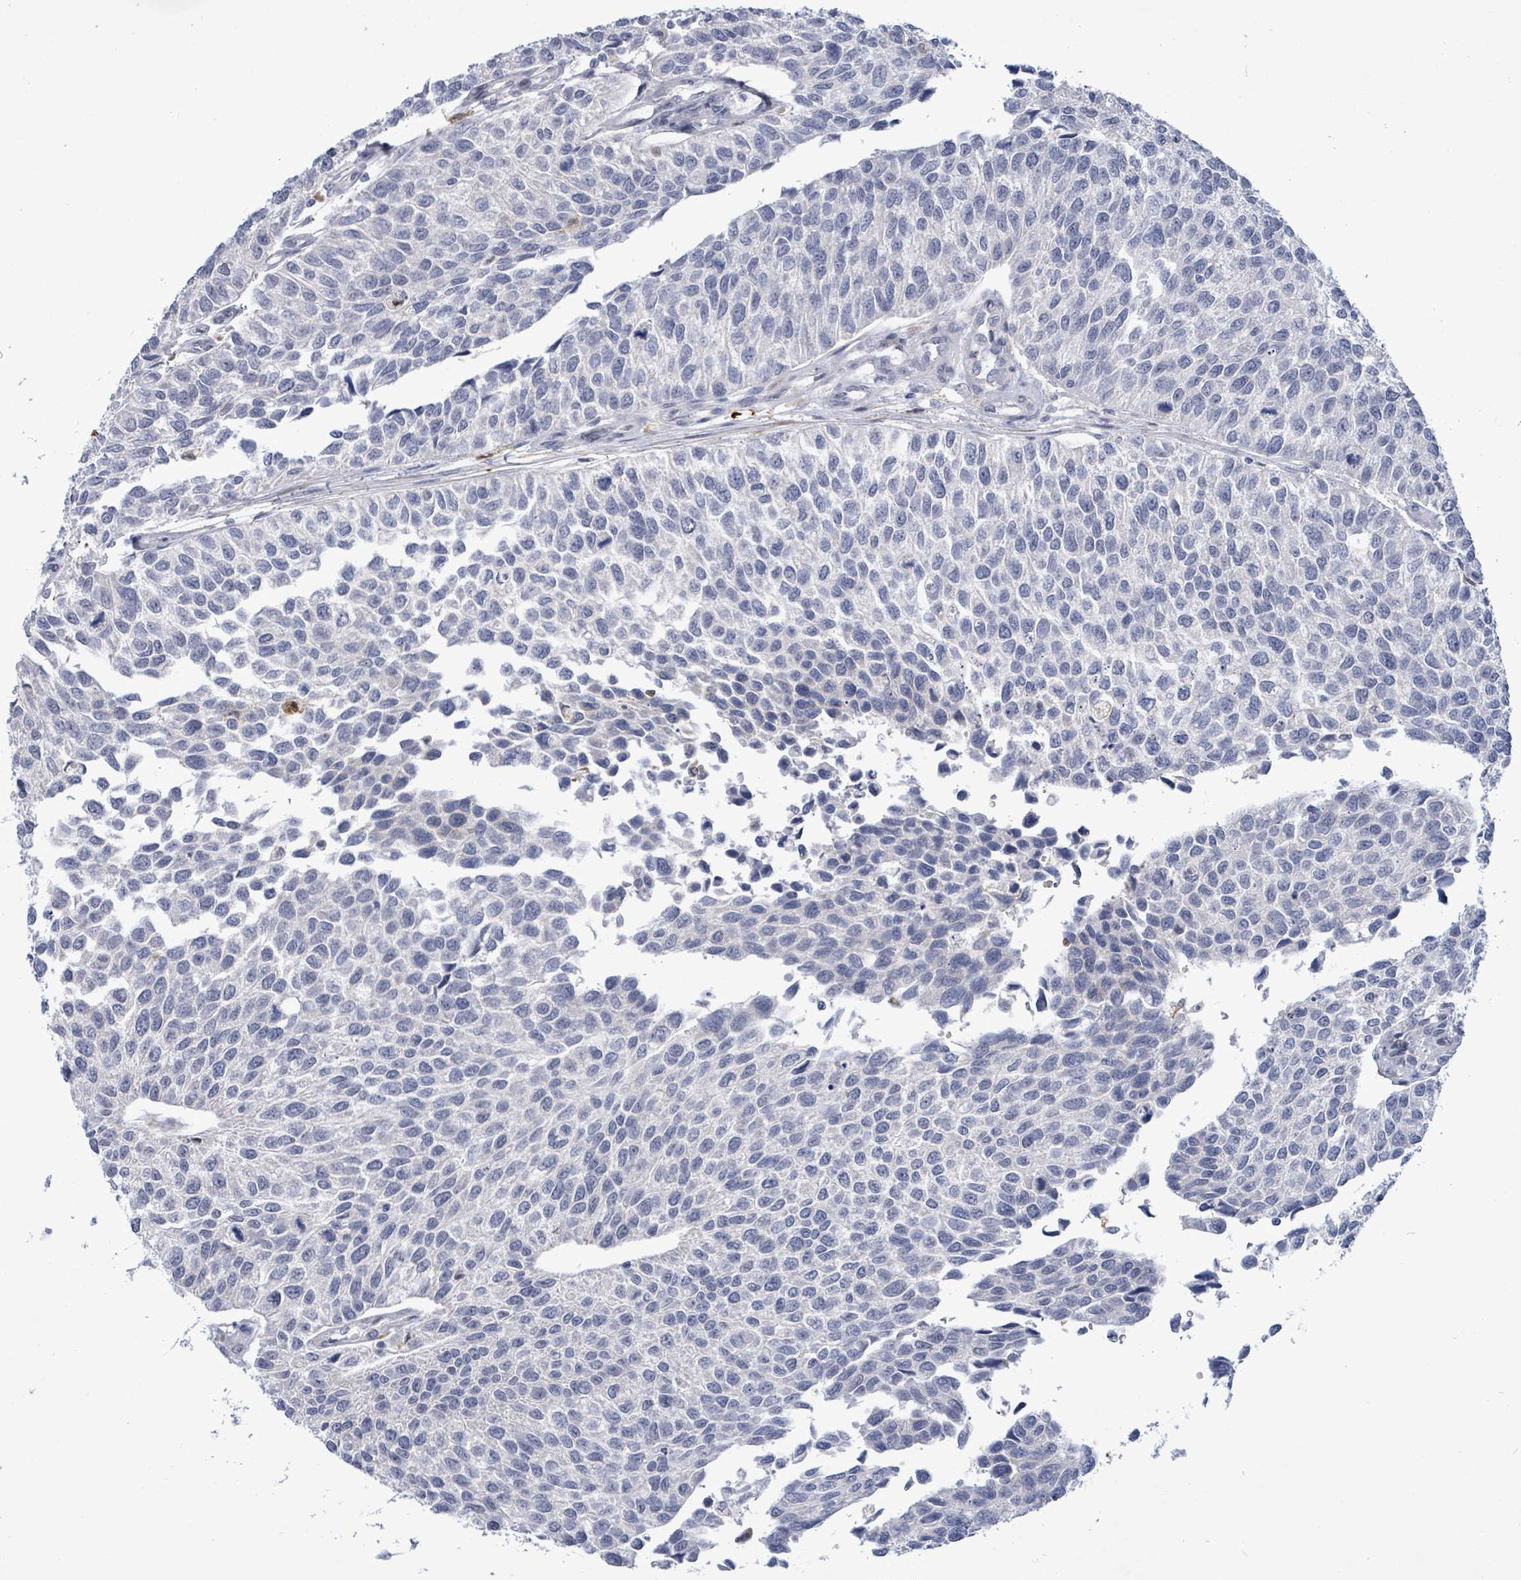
{"staining": {"intensity": "negative", "quantity": "none", "location": "none"}, "tissue": "urothelial cancer", "cell_type": "Tumor cells", "image_type": "cancer", "snomed": [{"axis": "morphology", "description": "Urothelial carcinoma, NOS"}, {"axis": "topography", "description": "Urinary bladder"}], "caption": "A high-resolution image shows immunohistochemistry staining of urothelial cancer, which exhibits no significant positivity in tumor cells.", "gene": "CT45A5", "patient": {"sex": "male", "age": 55}}